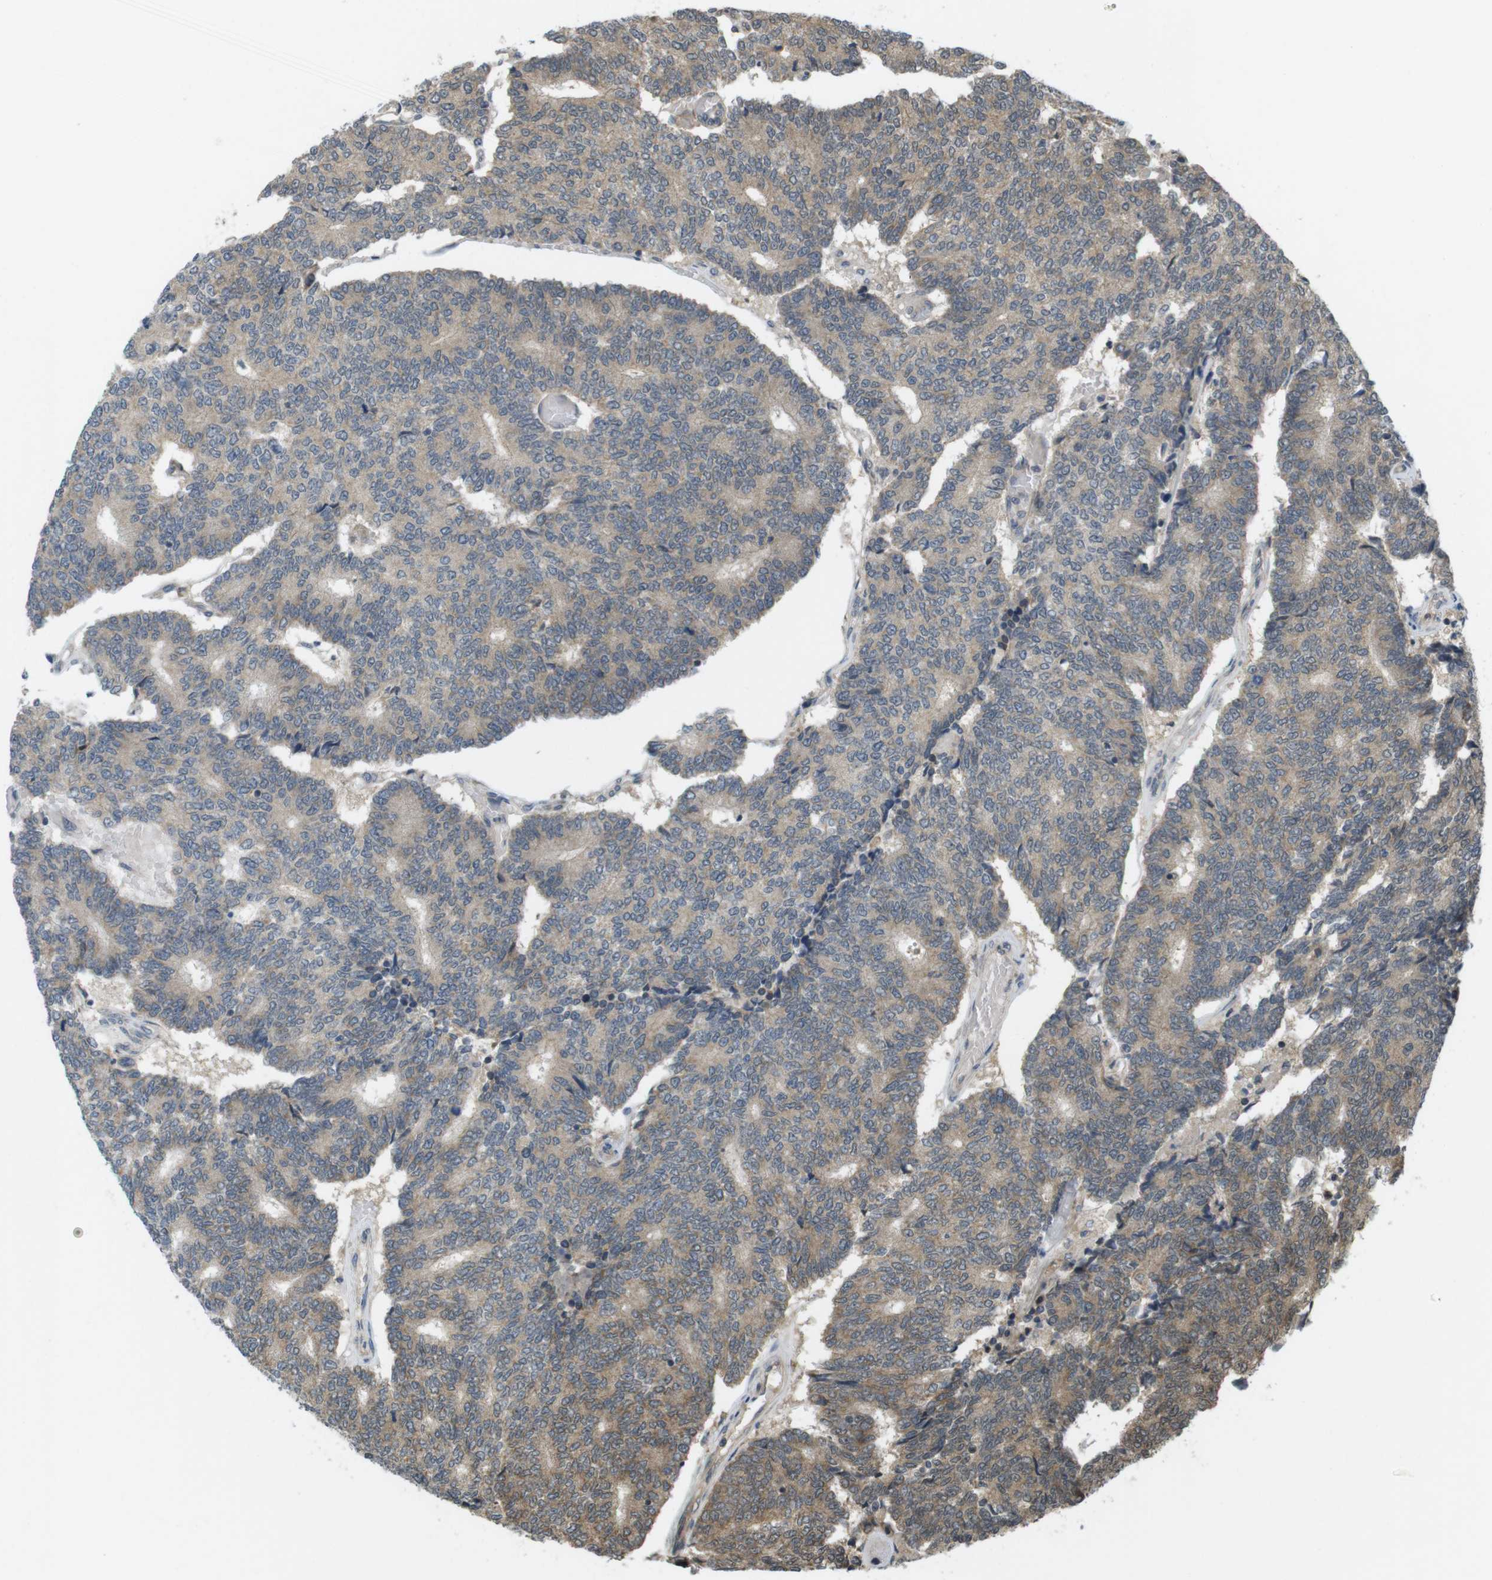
{"staining": {"intensity": "moderate", "quantity": ">75%", "location": "cytoplasmic/membranous"}, "tissue": "prostate cancer", "cell_type": "Tumor cells", "image_type": "cancer", "snomed": [{"axis": "morphology", "description": "Normal tissue, NOS"}, {"axis": "morphology", "description": "Adenocarcinoma, High grade"}, {"axis": "topography", "description": "Prostate"}, {"axis": "topography", "description": "Seminal veicle"}], "caption": "Protein analysis of prostate adenocarcinoma (high-grade) tissue displays moderate cytoplasmic/membranous expression in approximately >75% of tumor cells. The staining is performed using DAB (3,3'-diaminobenzidine) brown chromogen to label protein expression. The nuclei are counter-stained blue using hematoxylin.", "gene": "RNF130", "patient": {"sex": "male", "age": 55}}